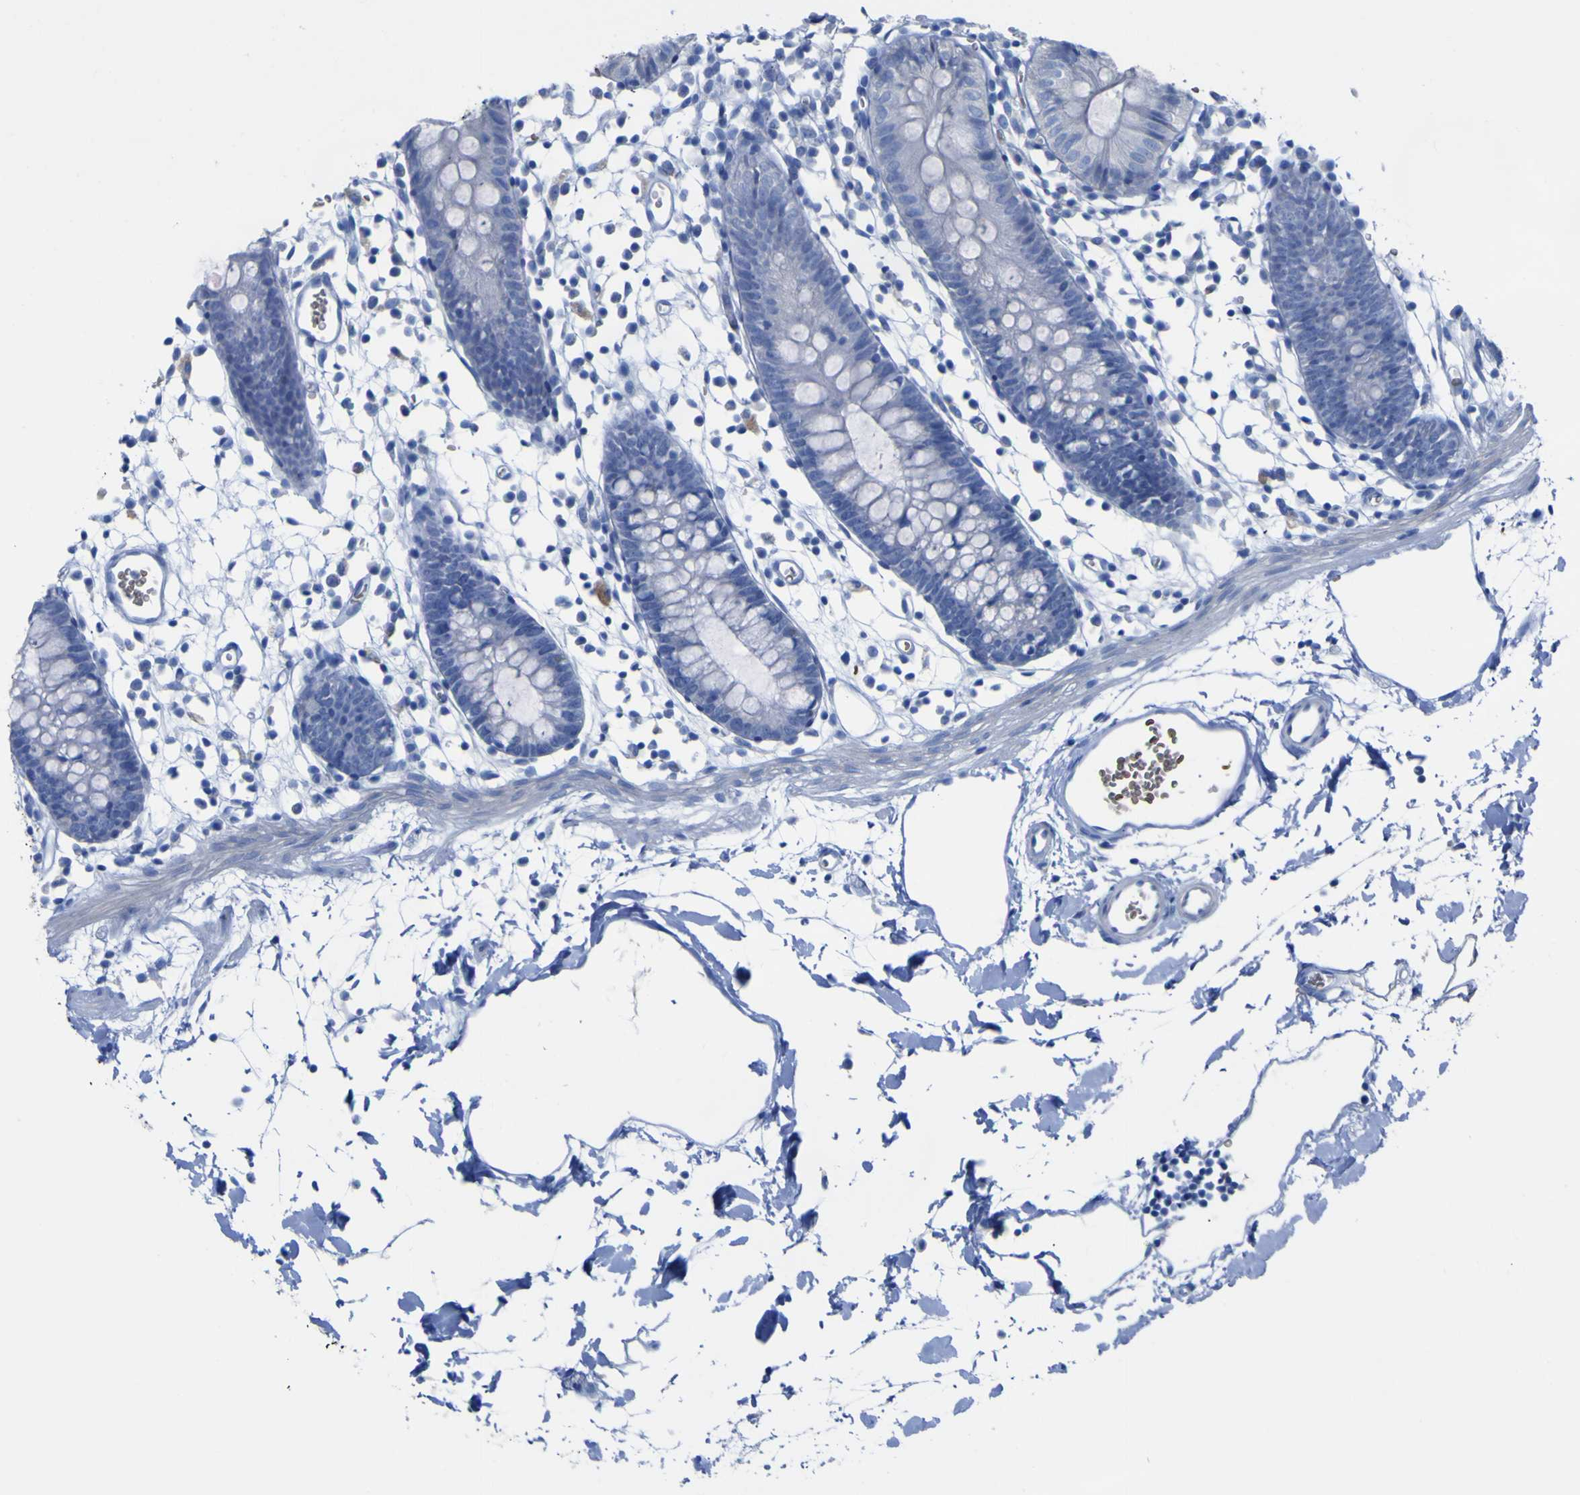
{"staining": {"intensity": "negative", "quantity": "none", "location": "none"}, "tissue": "colon", "cell_type": "Endothelial cells", "image_type": "normal", "snomed": [{"axis": "morphology", "description": "Normal tissue, NOS"}, {"axis": "topography", "description": "Colon"}], "caption": "A high-resolution micrograph shows immunohistochemistry staining of benign colon, which displays no significant staining in endothelial cells. The staining is performed using DAB (3,3'-diaminobenzidine) brown chromogen with nuclei counter-stained in using hematoxylin.", "gene": "GCM1", "patient": {"sex": "male", "age": 14}}